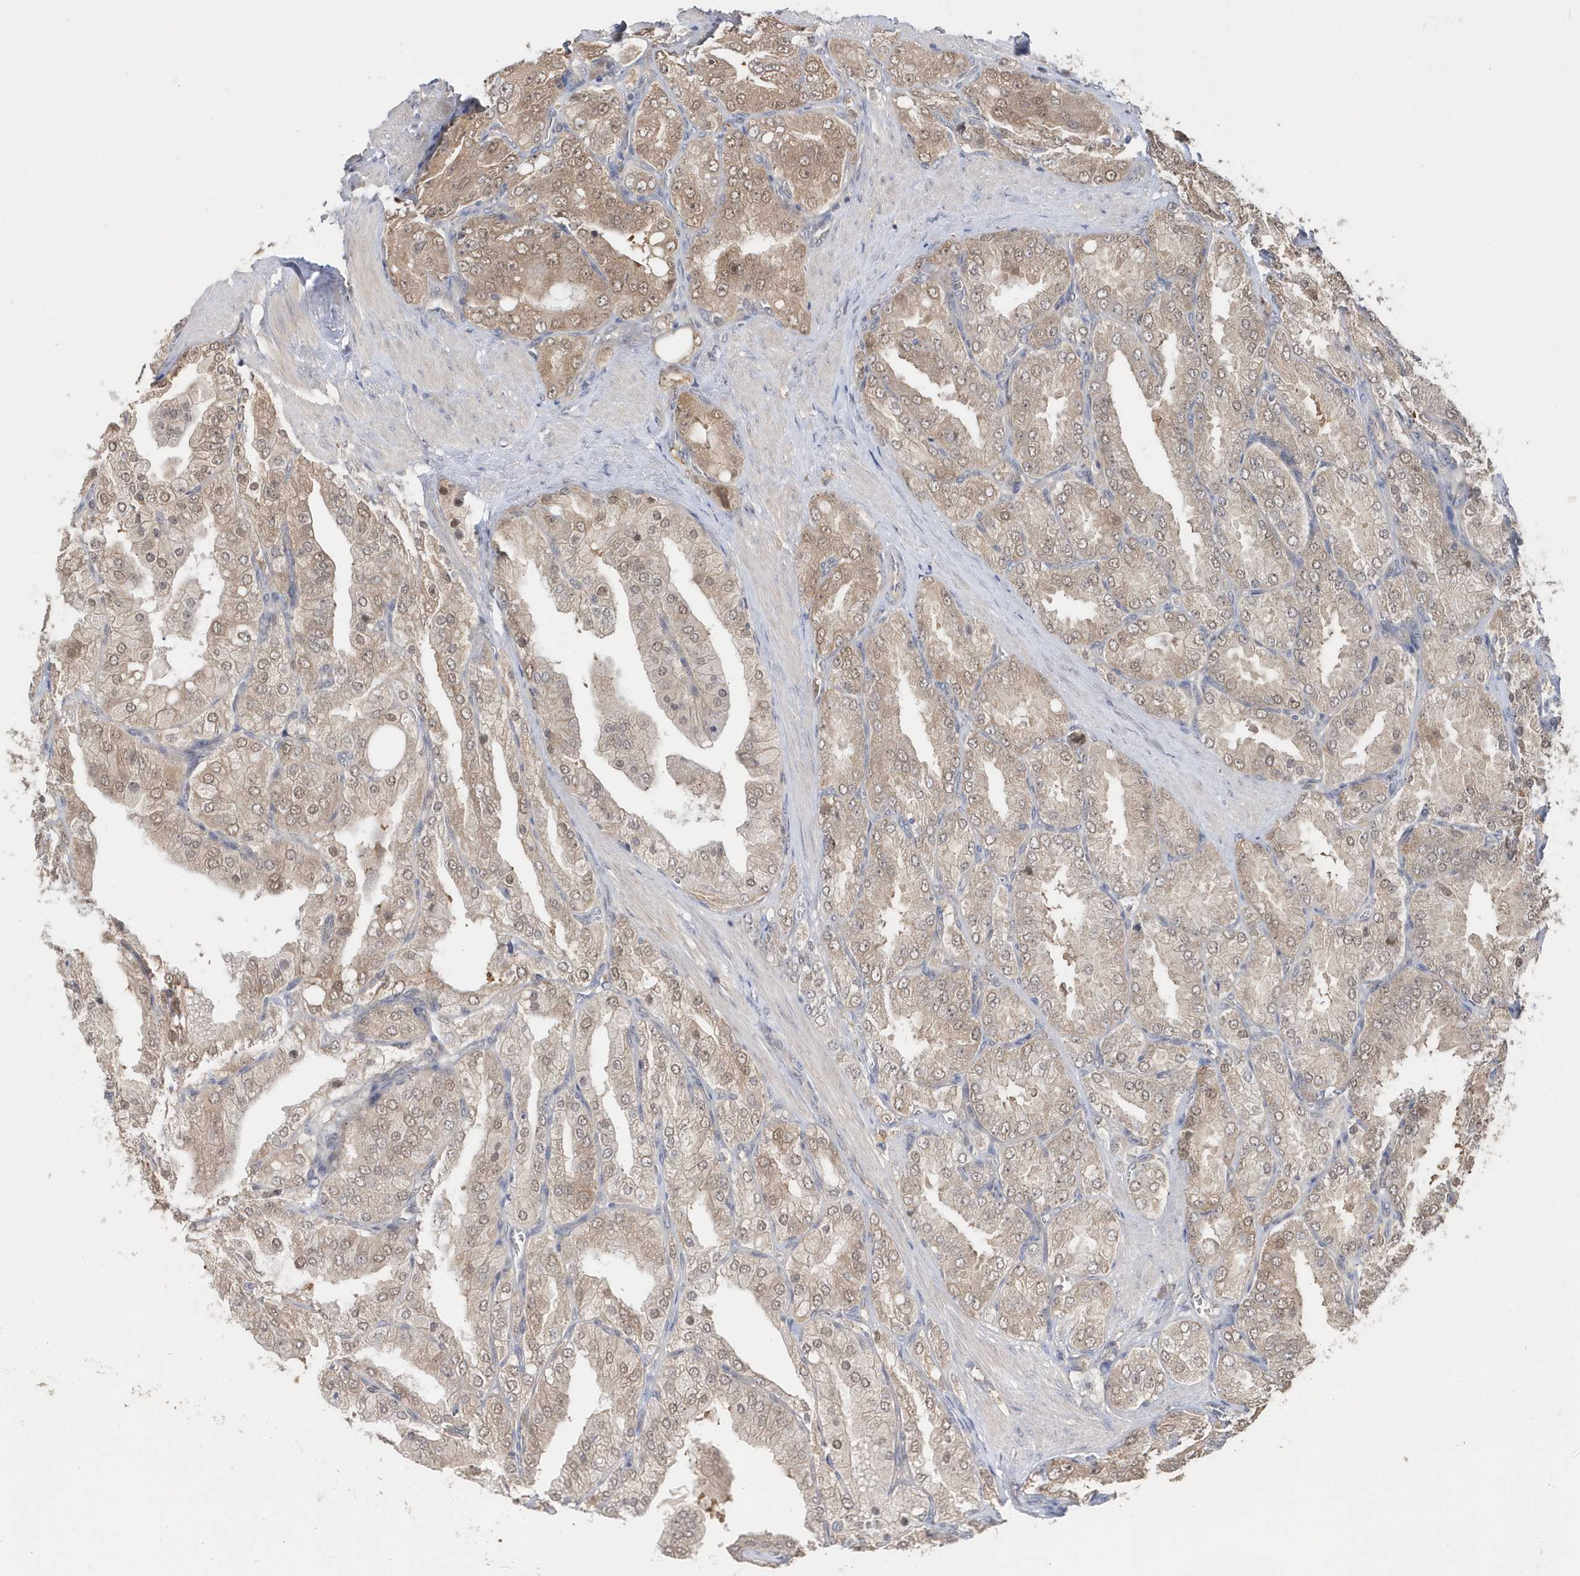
{"staining": {"intensity": "weak", "quantity": ">75%", "location": "cytoplasmic/membranous,nuclear"}, "tissue": "prostate cancer", "cell_type": "Tumor cells", "image_type": "cancer", "snomed": [{"axis": "morphology", "description": "Adenocarcinoma, High grade"}, {"axis": "topography", "description": "Prostate"}], "caption": "Prostate cancer stained for a protein displays weak cytoplasmic/membranous and nuclear positivity in tumor cells.", "gene": "RPE", "patient": {"sex": "male", "age": 50}}